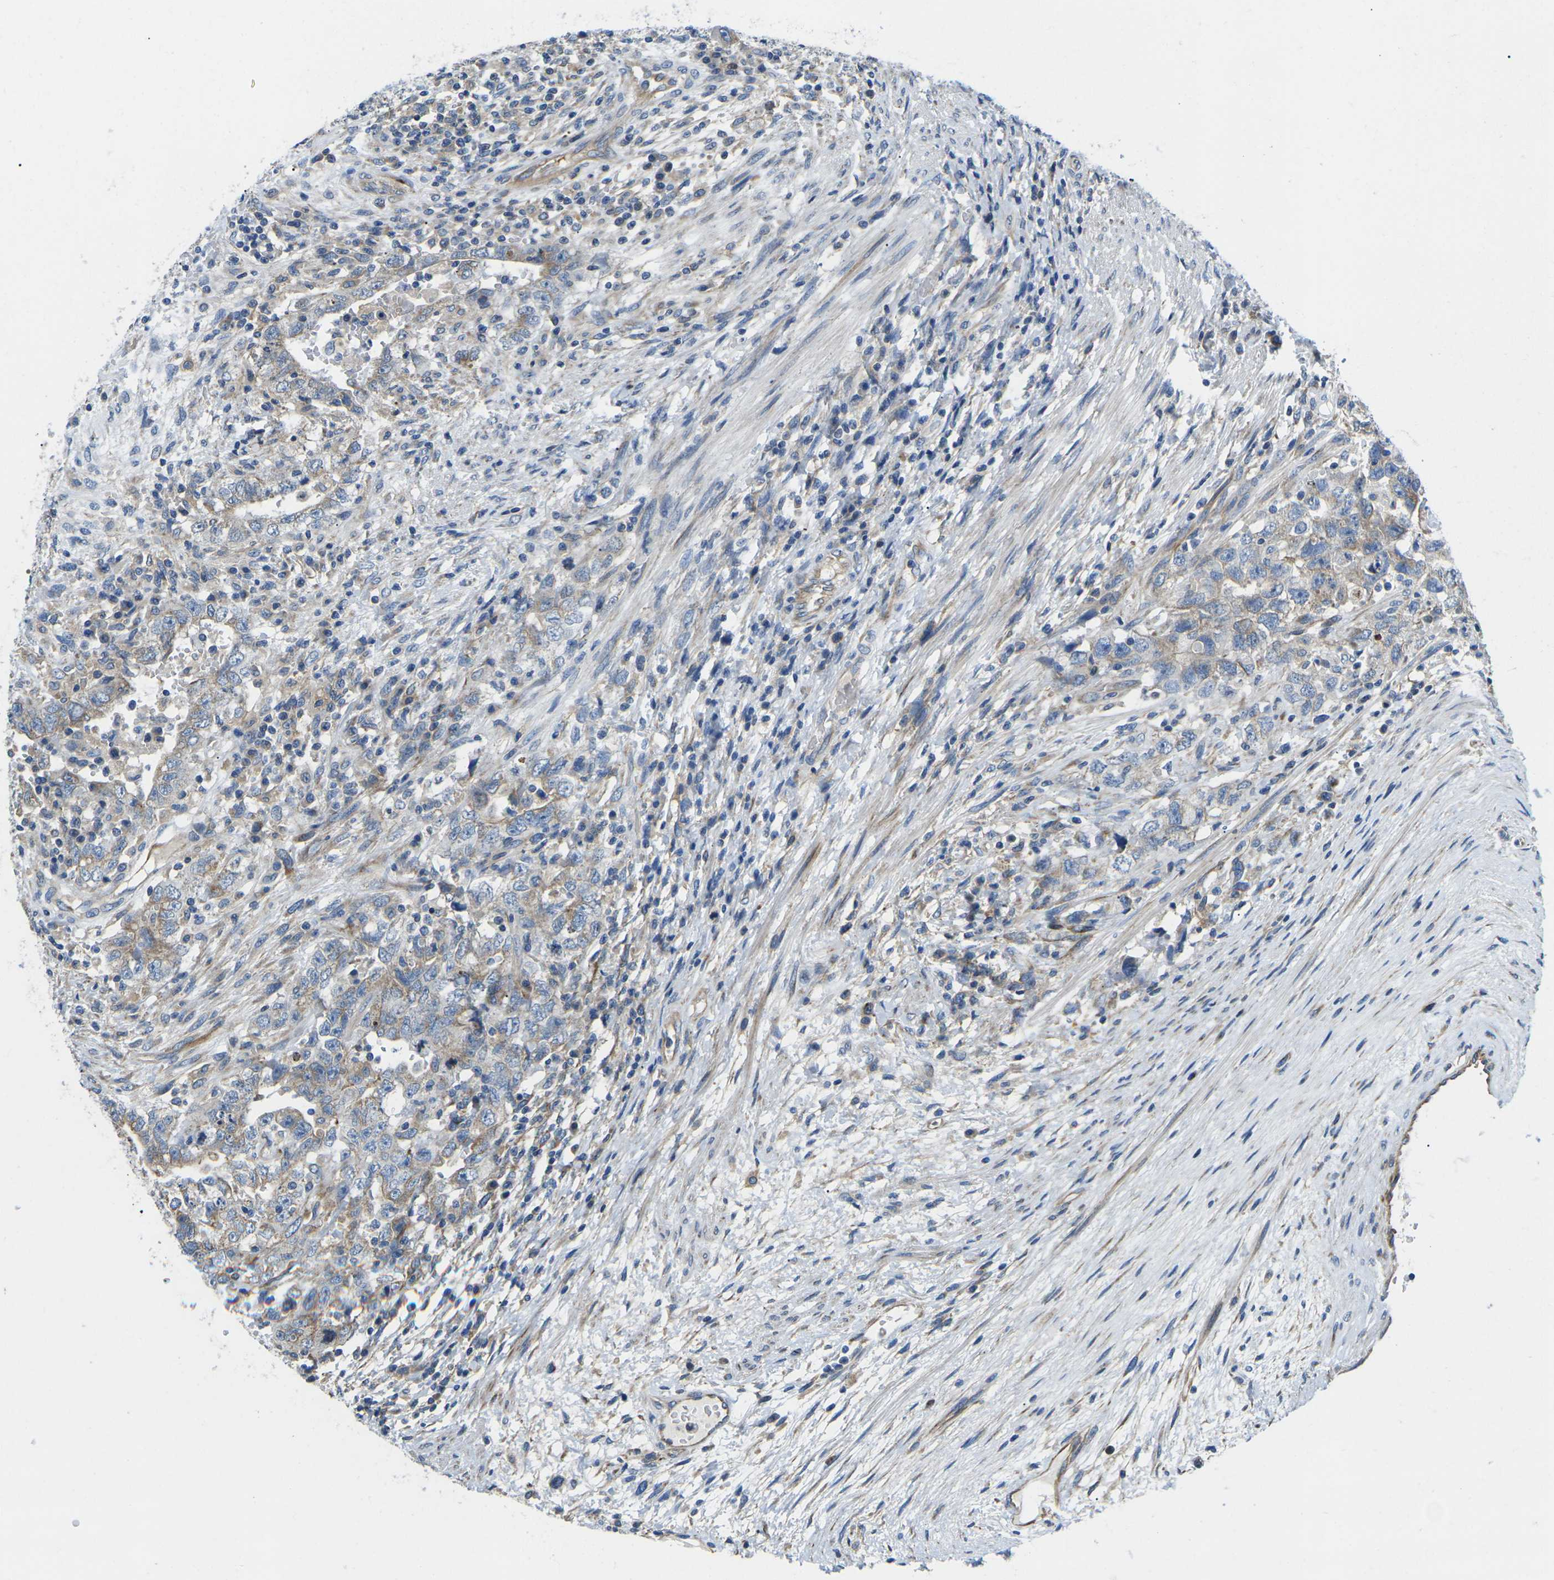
{"staining": {"intensity": "weak", "quantity": "<25%", "location": "cytoplasmic/membranous"}, "tissue": "testis cancer", "cell_type": "Tumor cells", "image_type": "cancer", "snomed": [{"axis": "morphology", "description": "Carcinoma, Embryonal, NOS"}, {"axis": "topography", "description": "Testis"}], "caption": "IHC image of embryonal carcinoma (testis) stained for a protein (brown), which reveals no positivity in tumor cells. (Brightfield microscopy of DAB immunohistochemistry (IHC) at high magnification).", "gene": "TMEFF2", "patient": {"sex": "male", "age": 26}}